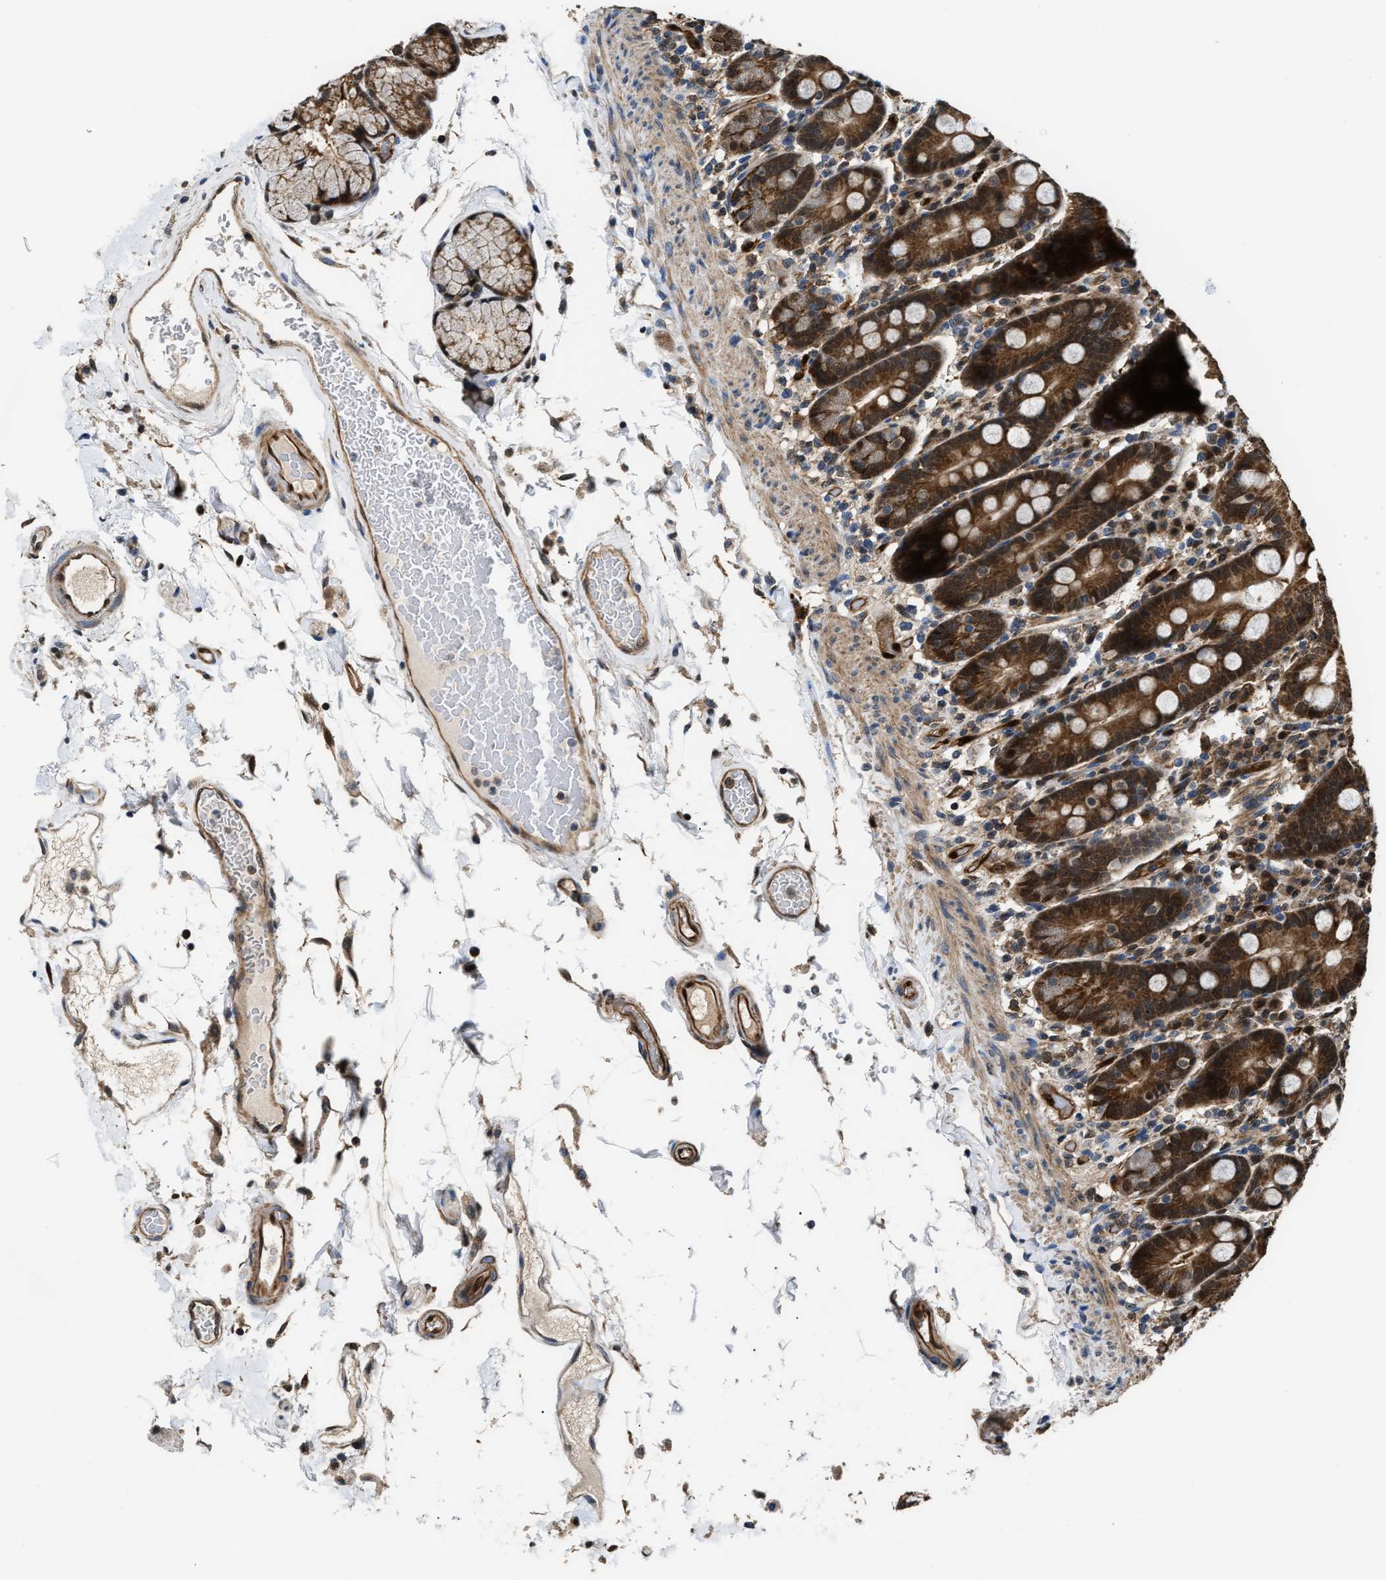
{"staining": {"intensity": "strong", "quantity": ">75%", "location": "cytoplasmic/membranous,nuclear"}, "tissue": "duodenum", "cell_type": "Glandular cells", "image_type": "normal", "snomed": [{"axis": "morphology", "description": "Normal tissue, NOS"}, {"axis": "topography", "description": "Small intestine, NOS"}], "caption": "Unremarkable duodenum reveals strong cytoplasmic/membranous,nuclear staining in about >75% of glandular cells The staining was performed using DAB (3,3'-diaminobenzidine) to visualize the protein expression in brown, while the nuclei were stained in blue with hematoxylin (Magnification: 20x)..", "gene": "PPA1", "patient": {"sex": "female", "age": 71}}